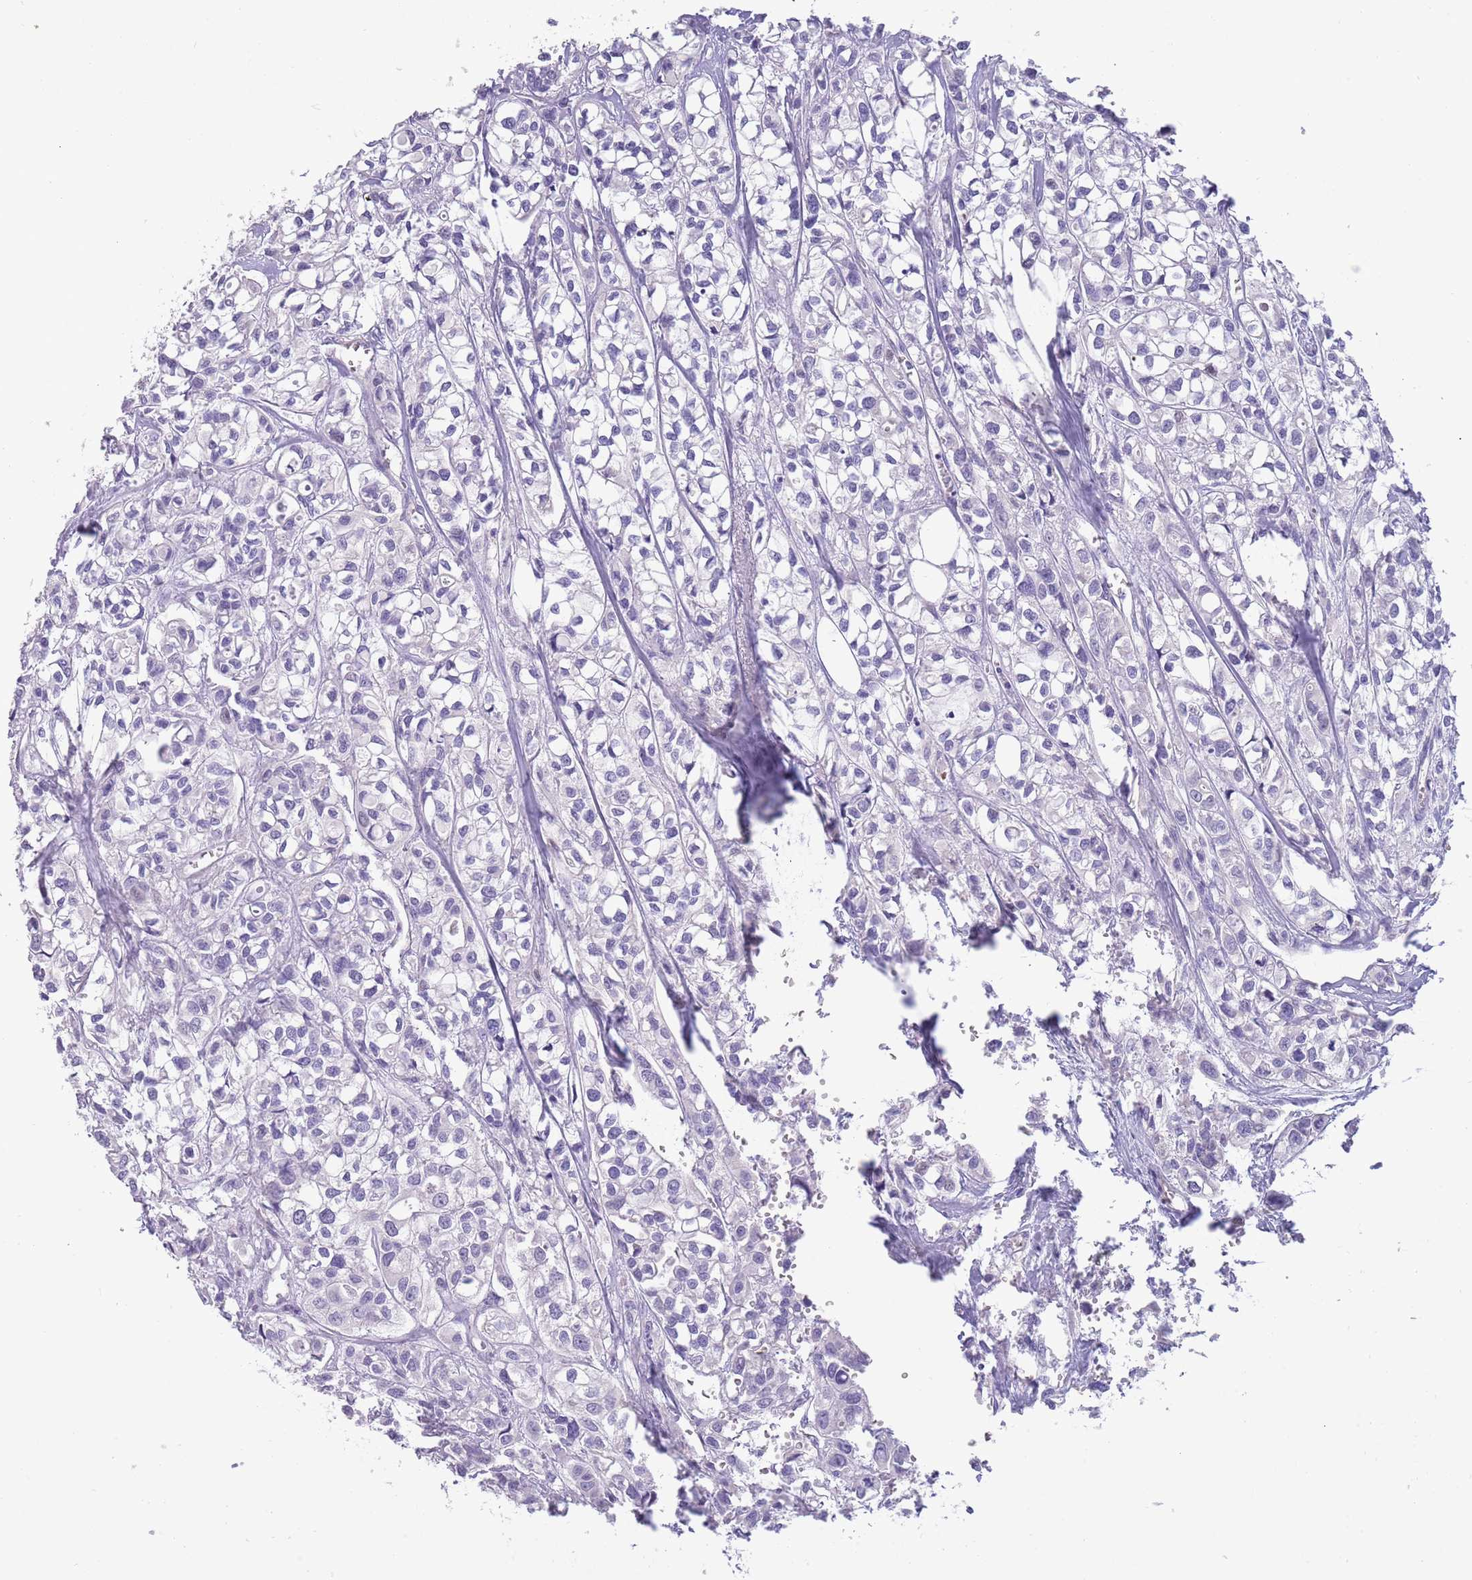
{"staining": {"intensity": "negative", "quantity": "none", "location": "none"}, "tissue": "urothelial cancer", "cell_type": "Tumor cells", "image_type": "cancer", "snomed": [{"axis": "morphology", "description": "Urothelial carcinoma, High grade"}, {"axis": "topography", "description": "Urinary bladder"}], "caption": "The histopathology image exhibits no staining of tumor cells in urothelial carcinoma (high-grade). (Brightfield microscopy of DAB immunohistochemistry (IHC) at high magnification).", "gene": "CABYR", "patient": {"sex": "male", "age": 67}}